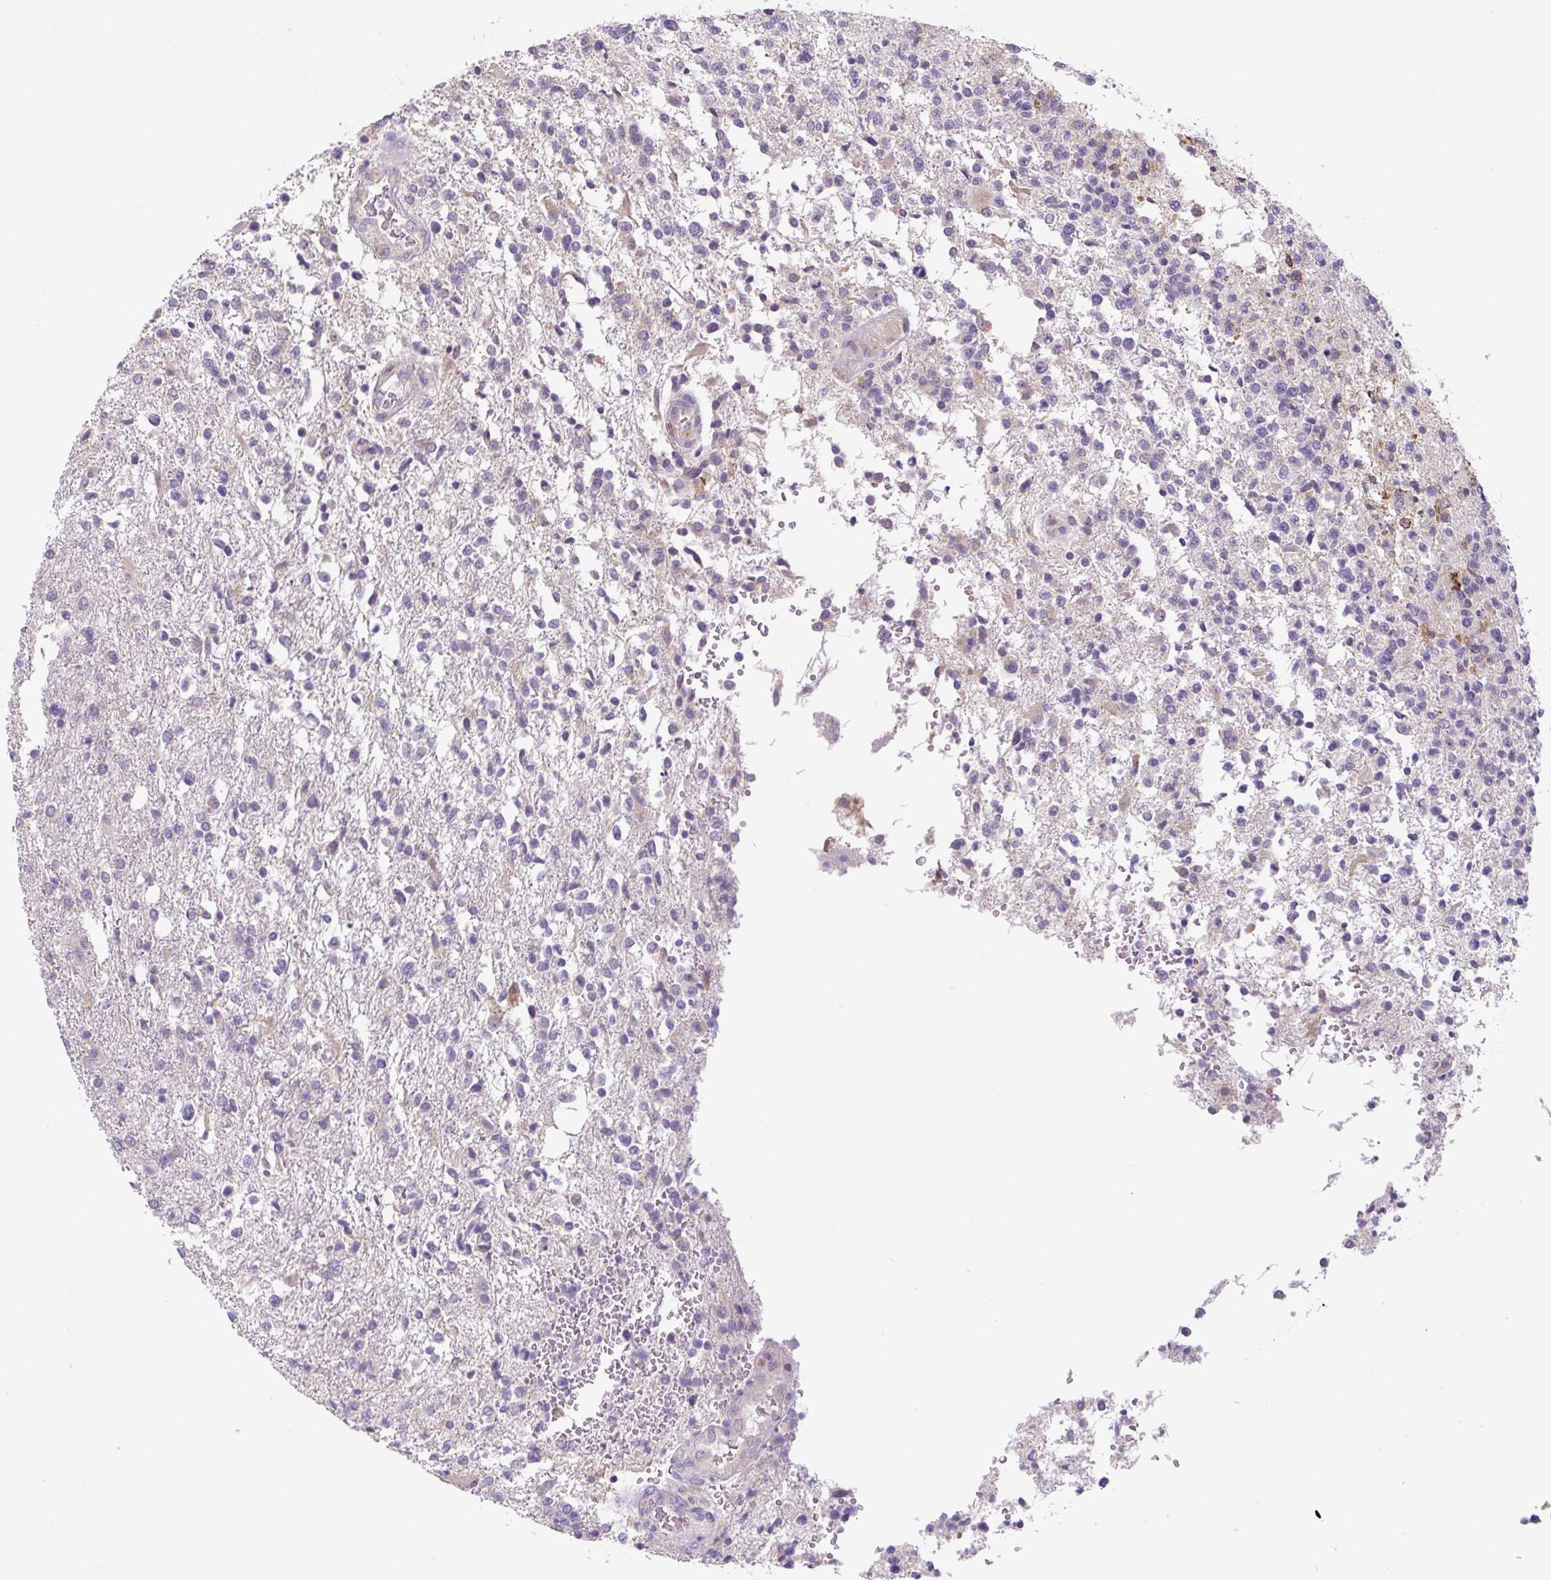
{"staining": {"intensity": "negative", "quantity": "none", "location": "none"}, "tissue": "glioma", "cell_type": "Tumor cells", "image_type": "cancer", "snomed": [{"axis": "morphology", "description": "Glioma, malignant, High grade"}, {"axis": "topography", "description": "Brain"}], "caption": "The IHC histopathology image has no significant staining in tumor cells of malignant glioma (high-grade) tissue.", "gene": "FZD5", "patient": {"sex": "male", "age": 56}}